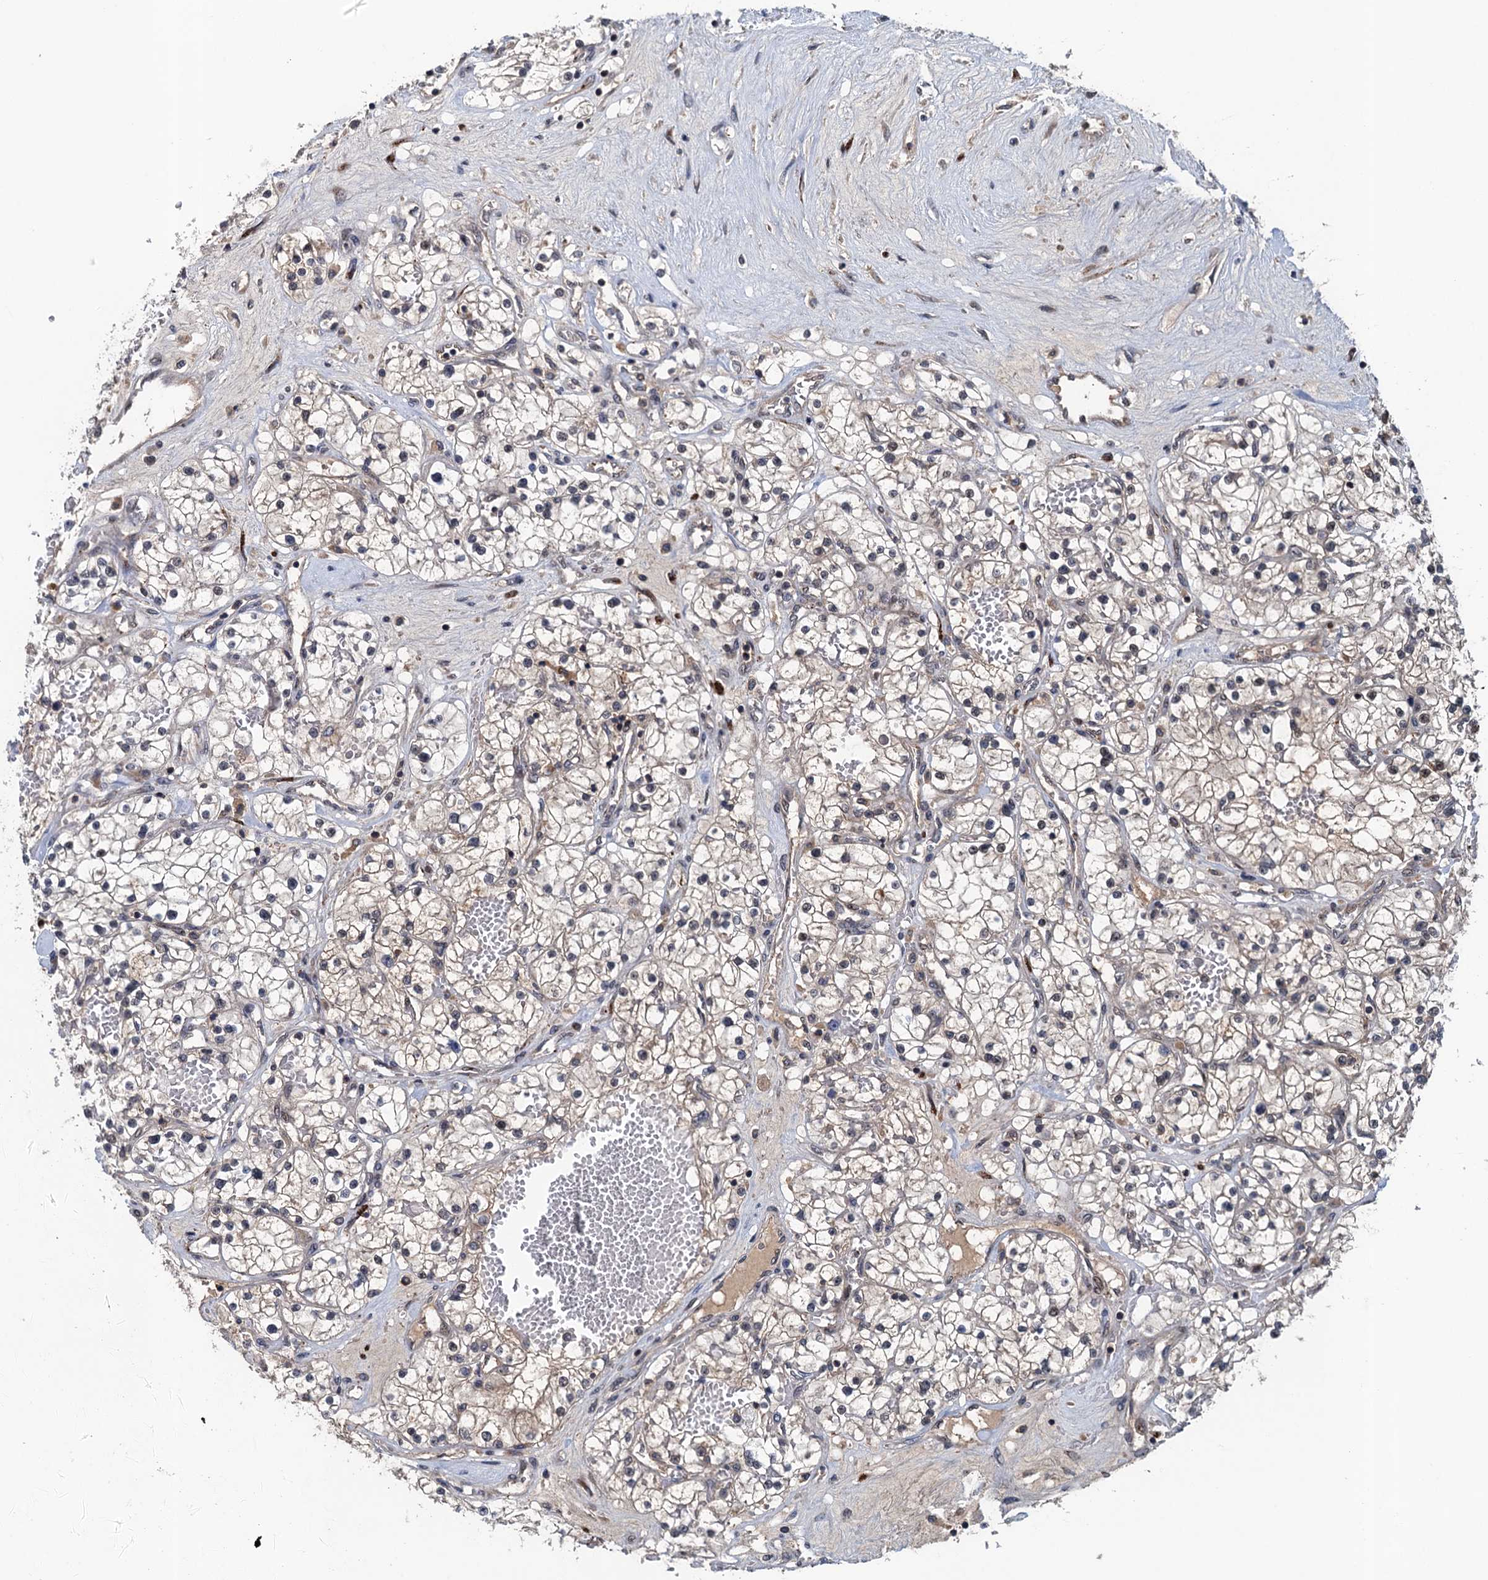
{"staining": {"intensity": "negative", "quantity": "none", "location": "none"}, "tissue": "renal cancer", "cell_type": "Tumor cells", "image_type": "cancer", "snomed": [{"axis": "morphology", "description": "Normal tissue, NOS"}, {"axis": "morphology", "description": "Adenocarcinoma, NOS"}, {"axis": "topography", "description": "Kidney"}], "caption": "DAB immunohistochemical staining of renal adenocarcinoma displays no significant positivity in tumor cells.", "gene": "RNF165", "patient": {"sex": "male", "age": 68}}